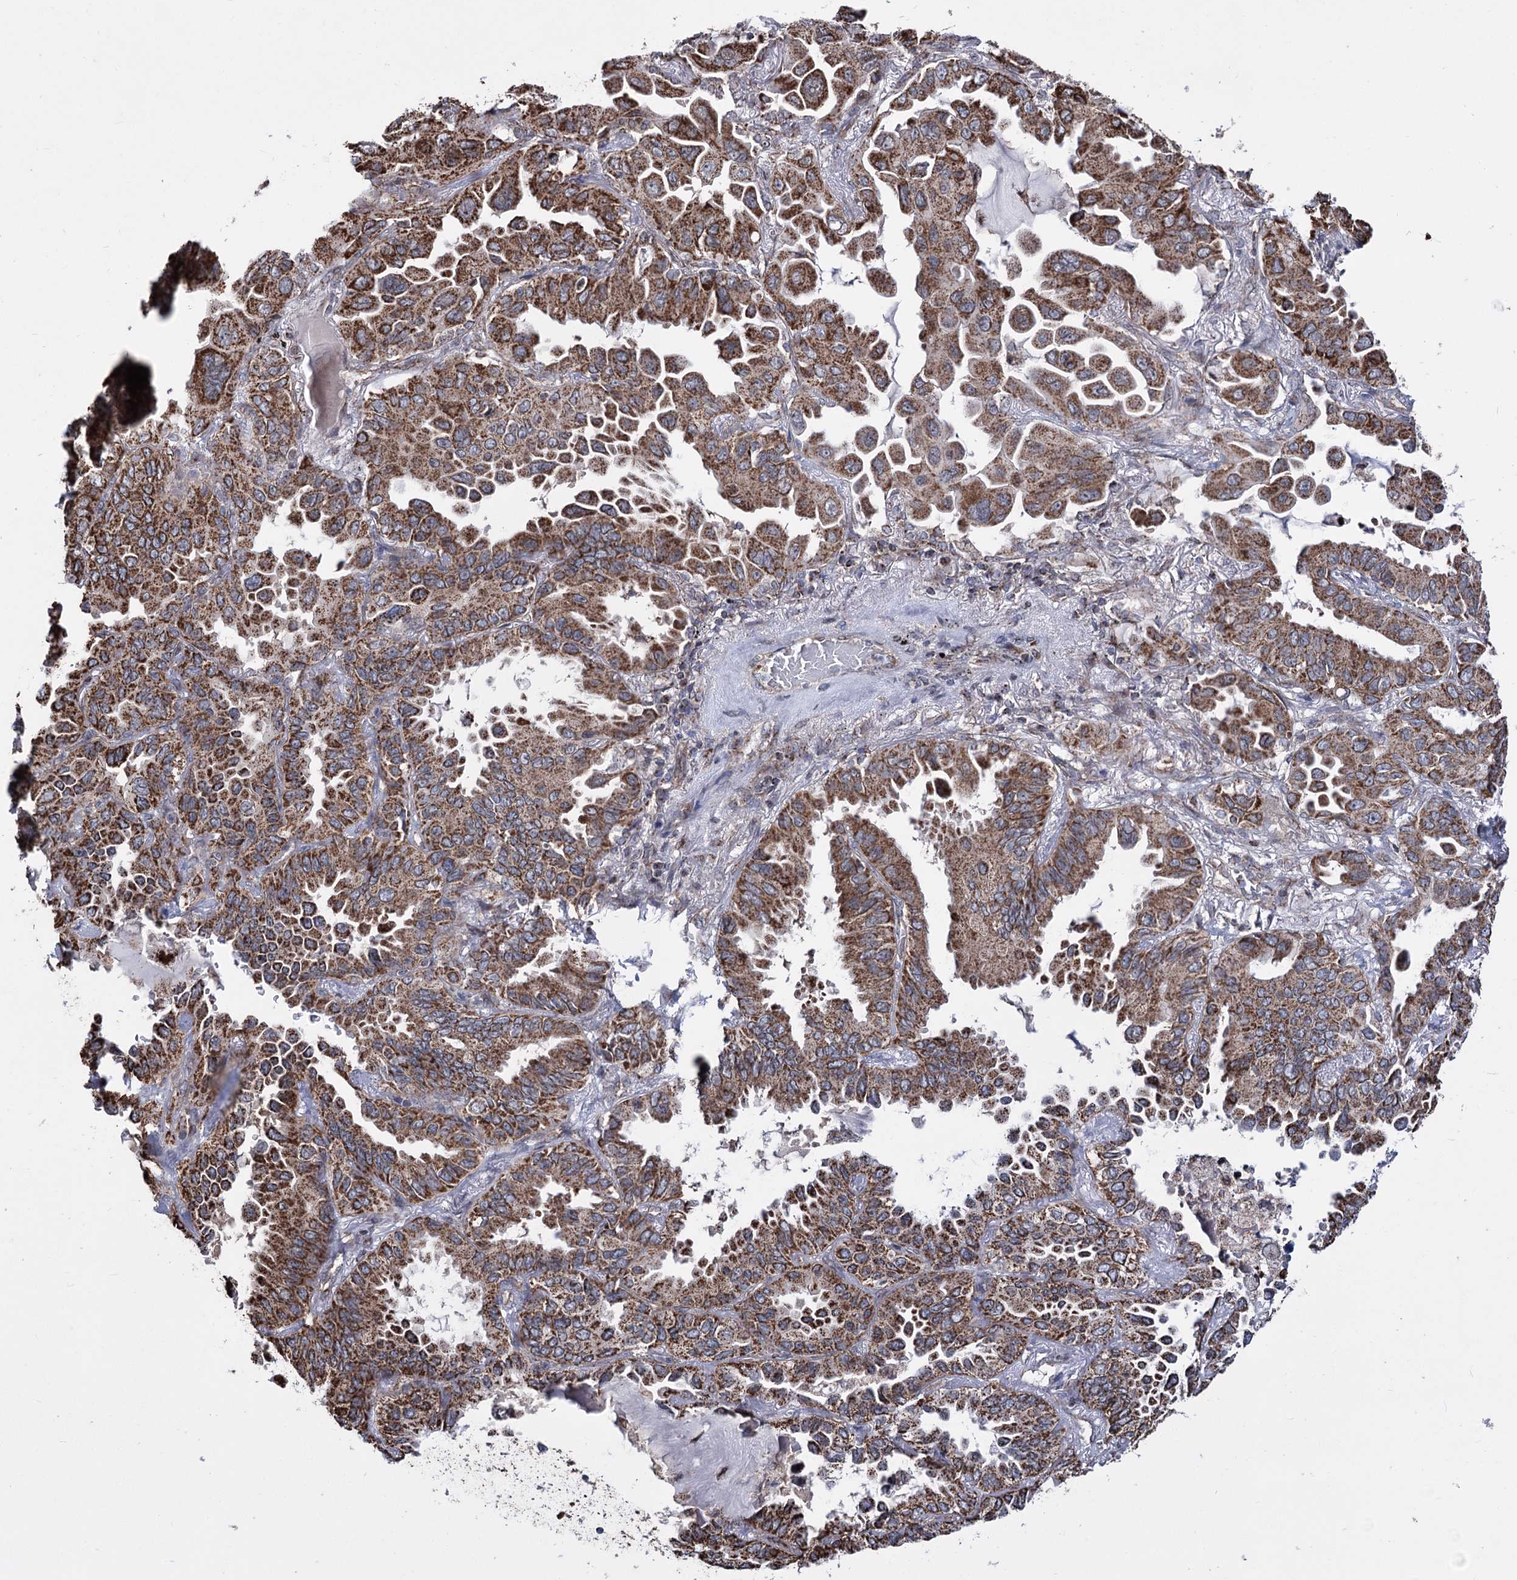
{"staining": {"intensity": "moderate", "quantity": ">75%", "location": "cytoplasmic/membranous"}, "tissue": "lung cancer", "cell_type": "Tumor cells", "image_type": "cancer", "snomed": [{"axis": "morphology", "description": "Adenocarcinoma, NOS"}, {"axis": "topography", "description": "Lung"}], "caption": "Human lung adenocarcinoma stained with a protein marker demonstrates moderate staining in tumor cells.", "gene": "CREB3L4", "patient": {"sex": "male", "age": 64}}